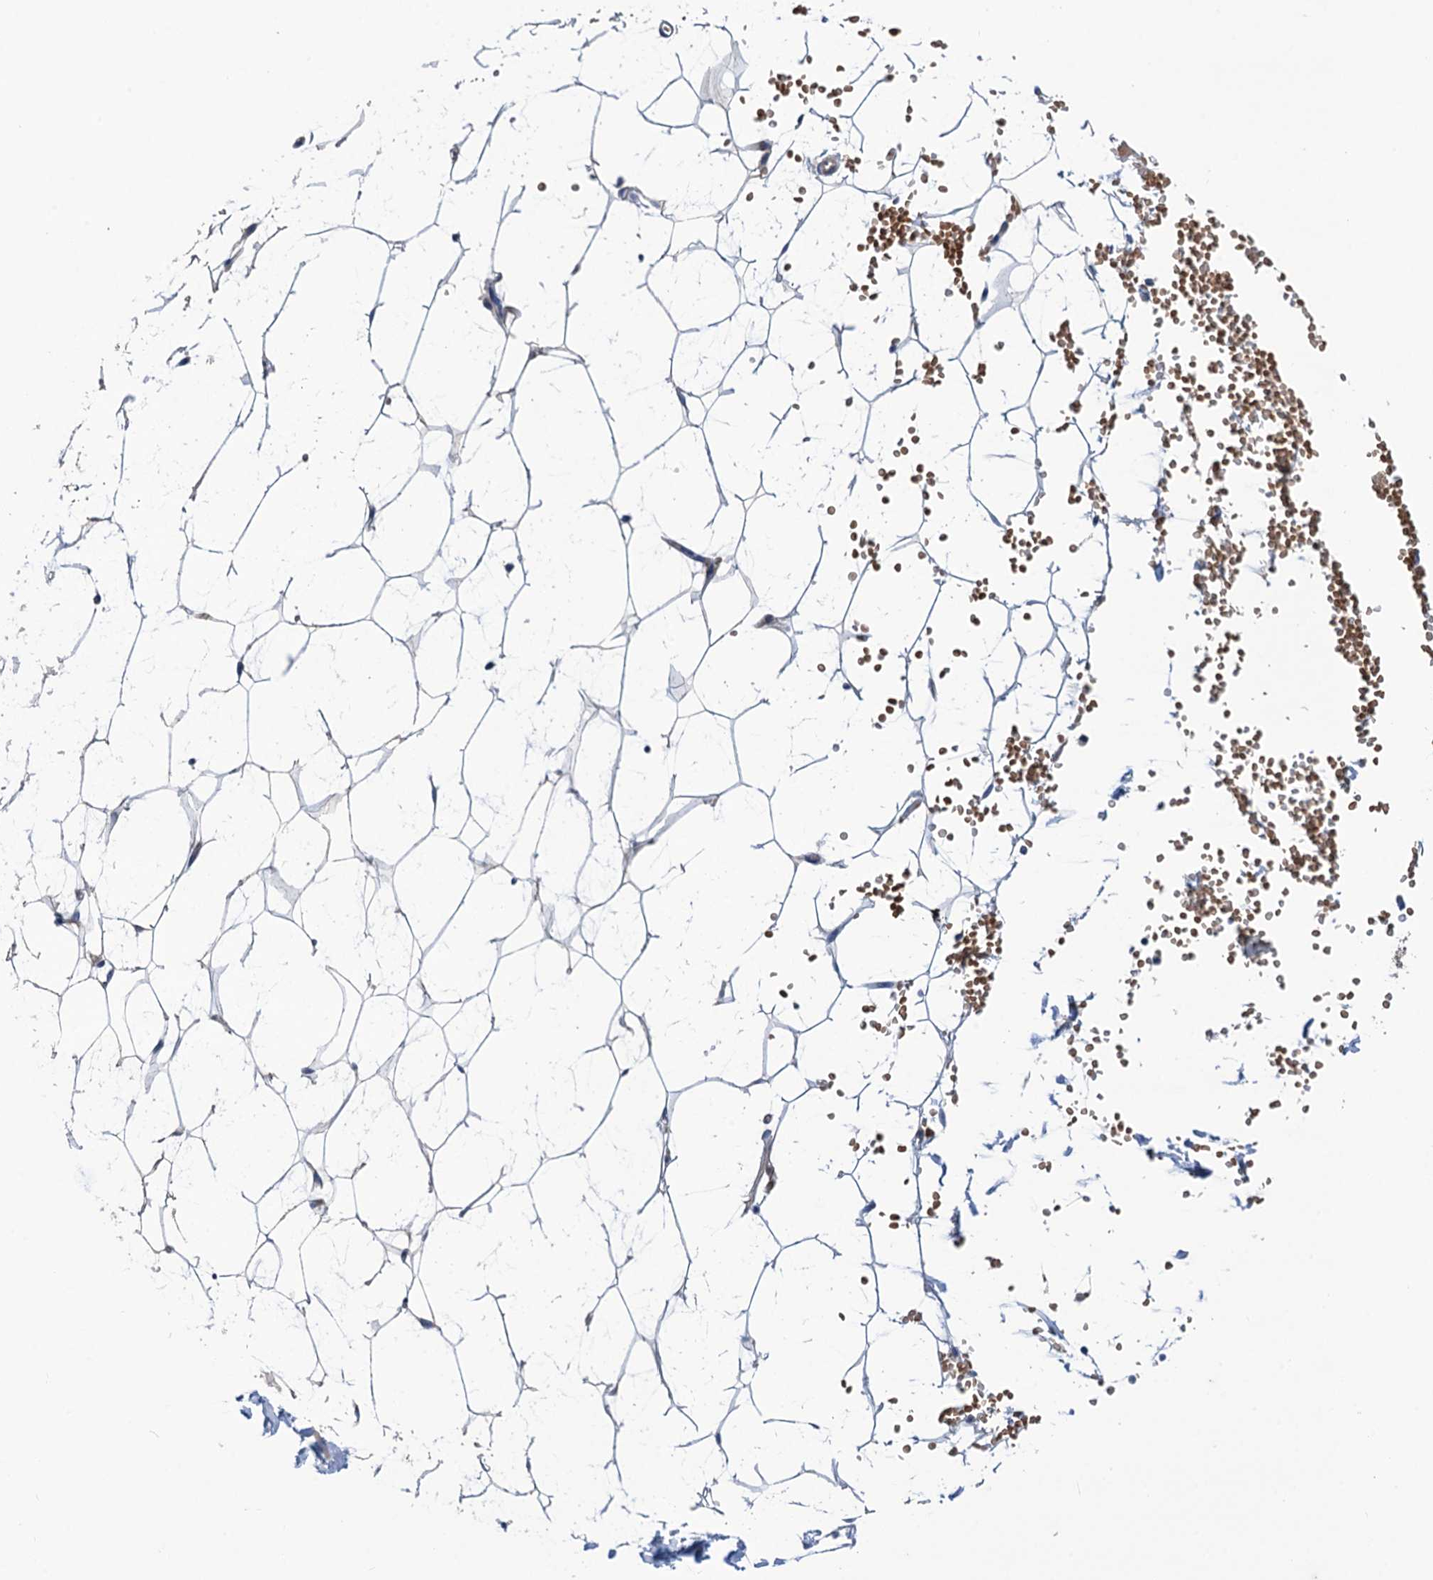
{"staining": {"intensity": "negative", "quantity": "none", "location": "none"}, "tissue": "adipose tissue", "cell_type": "Adipocytes", "image_type": "normal", "snomed": [{"axis": "morphology", "description": "Normal tissue, NOS"}, {"axis": "topography", "description": "Breast"}], "caption": "A micrograph of adipose tissue stained for a protein demonstrates no brown staining in adipocytes.", "gene": "SMCO3", "patient": {"sex": "female", "age": 23}}